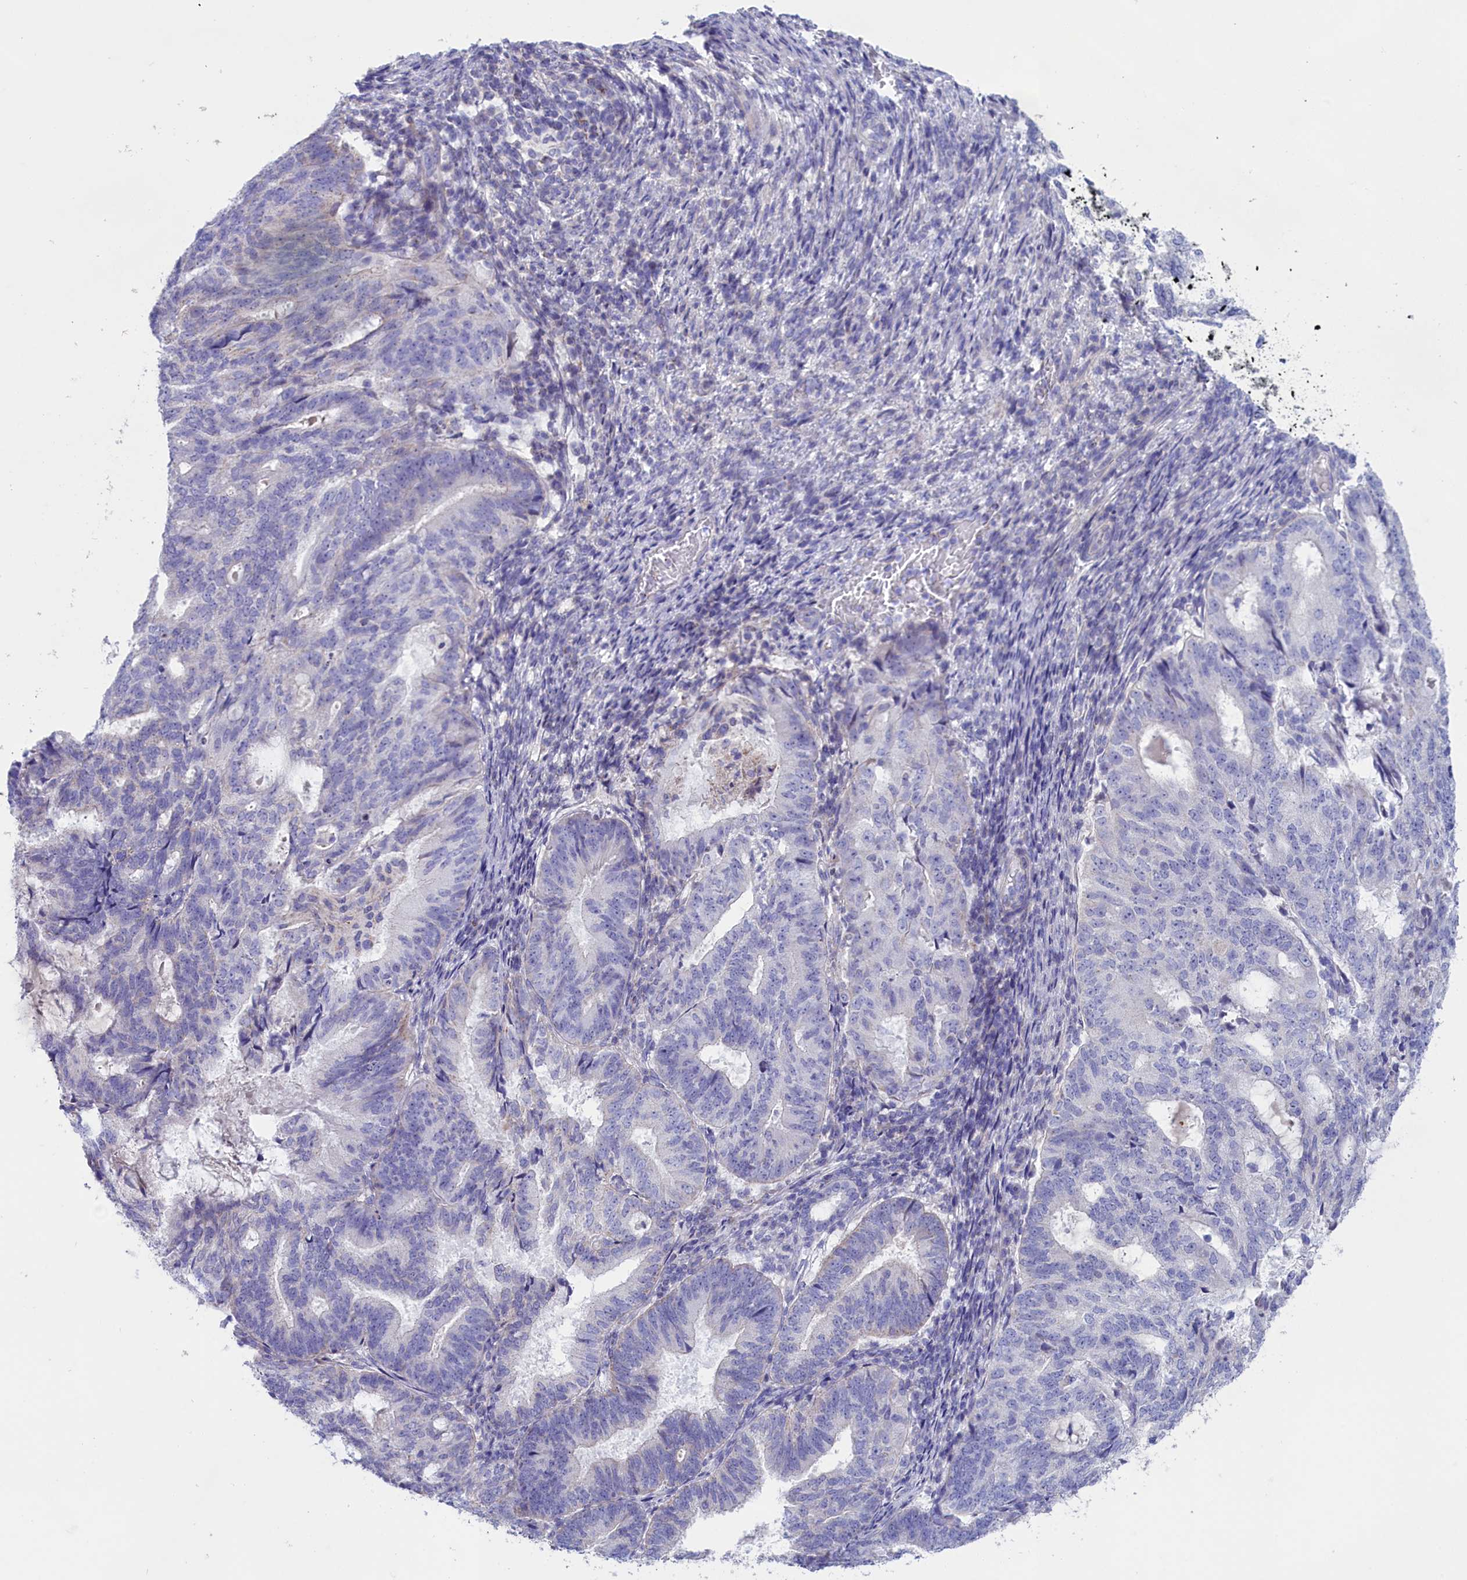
{"staining": {"intensity": "negative", "quantity": "none", "location": "none"}, "tissue": "endometrial cancer", "cell_type": "Tumor cells", "image_type": "cancer", "snomed": [{"axis": "morphology", "description": "Adenocarcinoma, NOS"}, {"axis": "topography", "description": "Endometrium"}], "caption": "IHC of endometrial adenocarcinoma demonstrates no expression in tumor cells. Nuclei are stained in blue.", "gene": "PRDM12", "patient": {"sex": "female", "age": 70}}